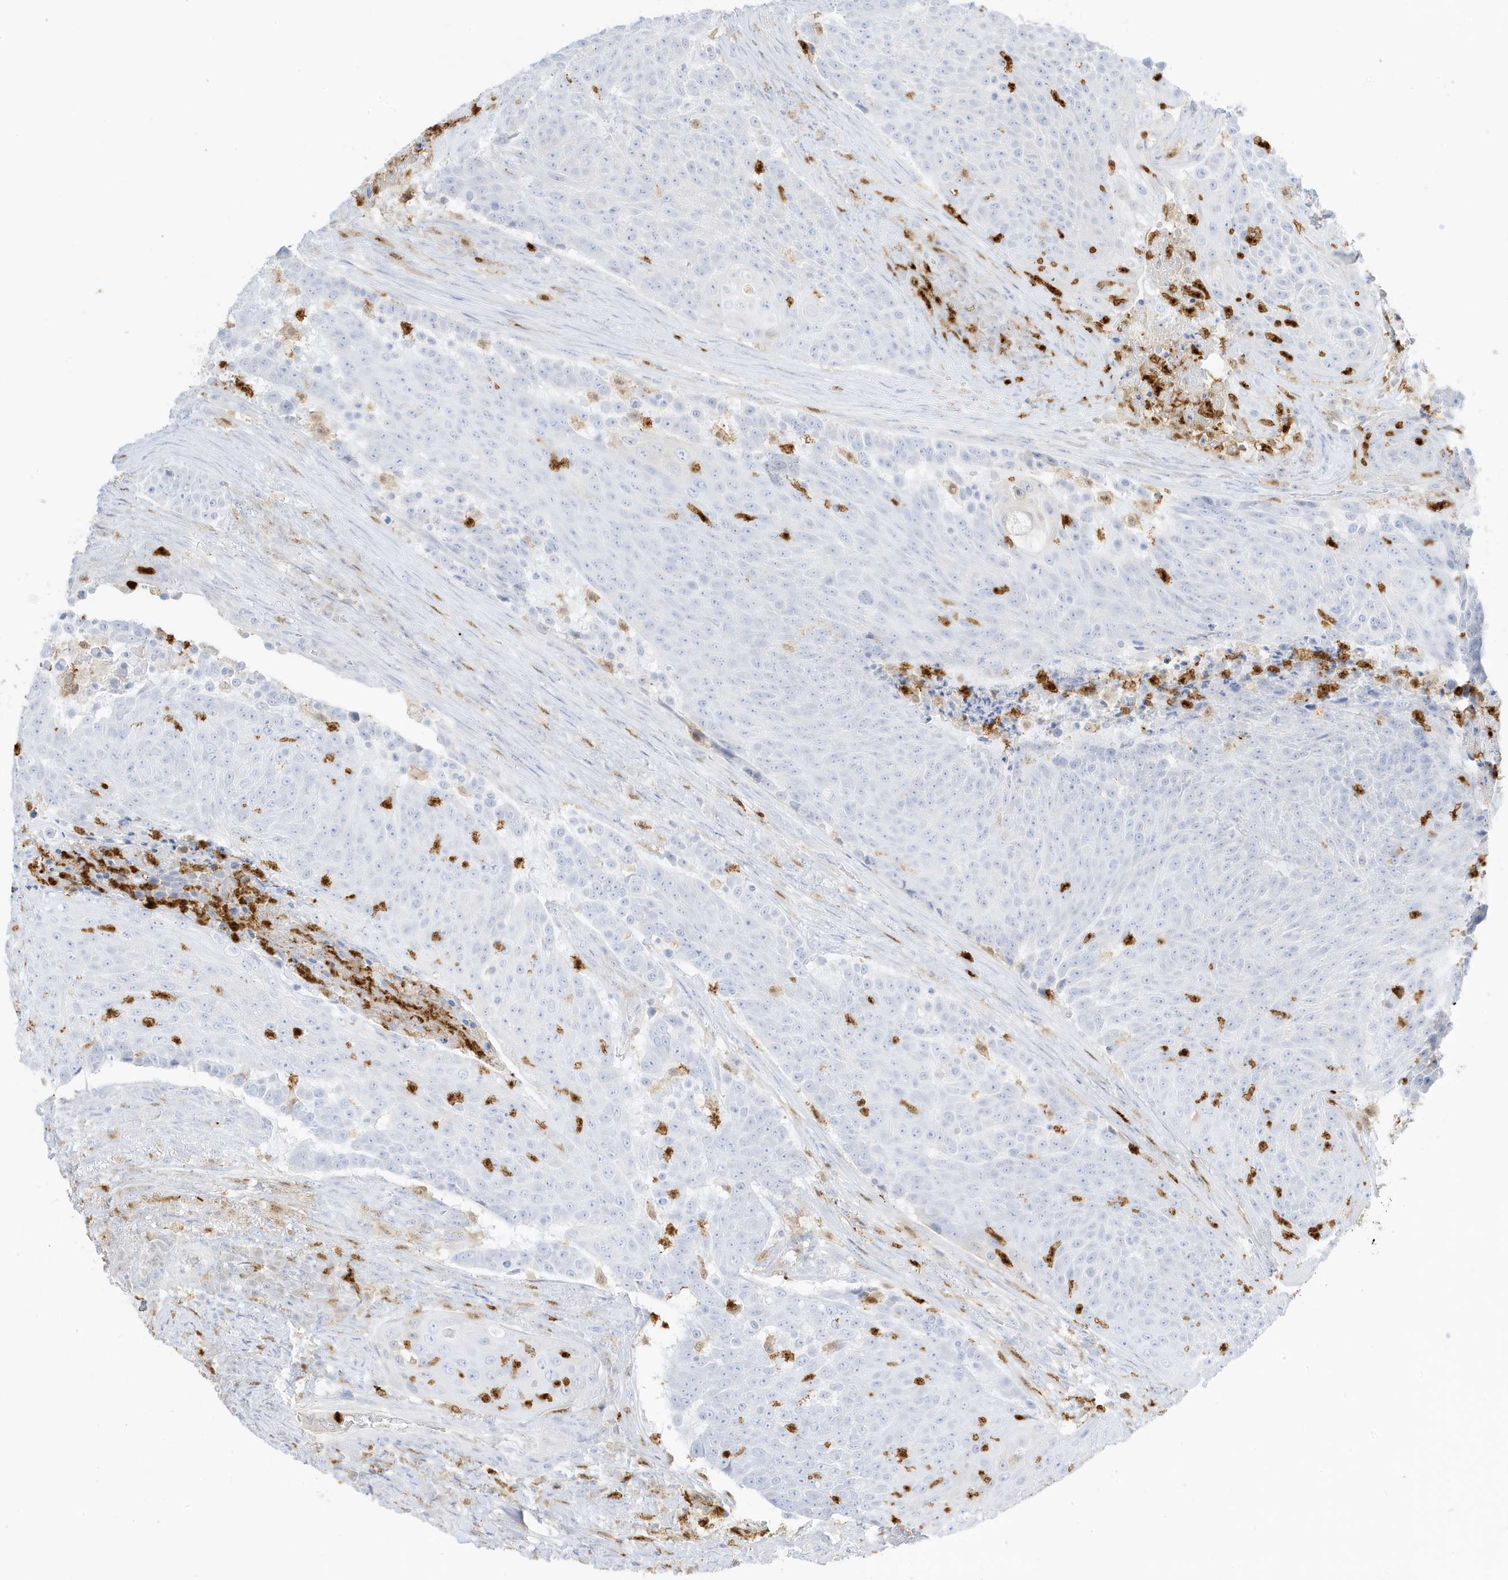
{"staining": {"intensity": "negative", "quantity": "none", "location": "none"}, "tissue": "urothelial cancer", "cell_type": "Tumor cells", "image_type": "cancer", "snomed": [{"axis": "morphology", "description": "Urothelial carcinoma, High grade"}, {"axis": "topography", "description": "Urinary bladder"}], "caption": "Immunohistochemical staining of human urothelial carcinoma (high-grade) shows no significant positivity in tumor cells. (Immunohistochemistry, brightfield microscopy, high magnification).", "gene": "GCA", "patient": {"sex": "female", "age": 63}}